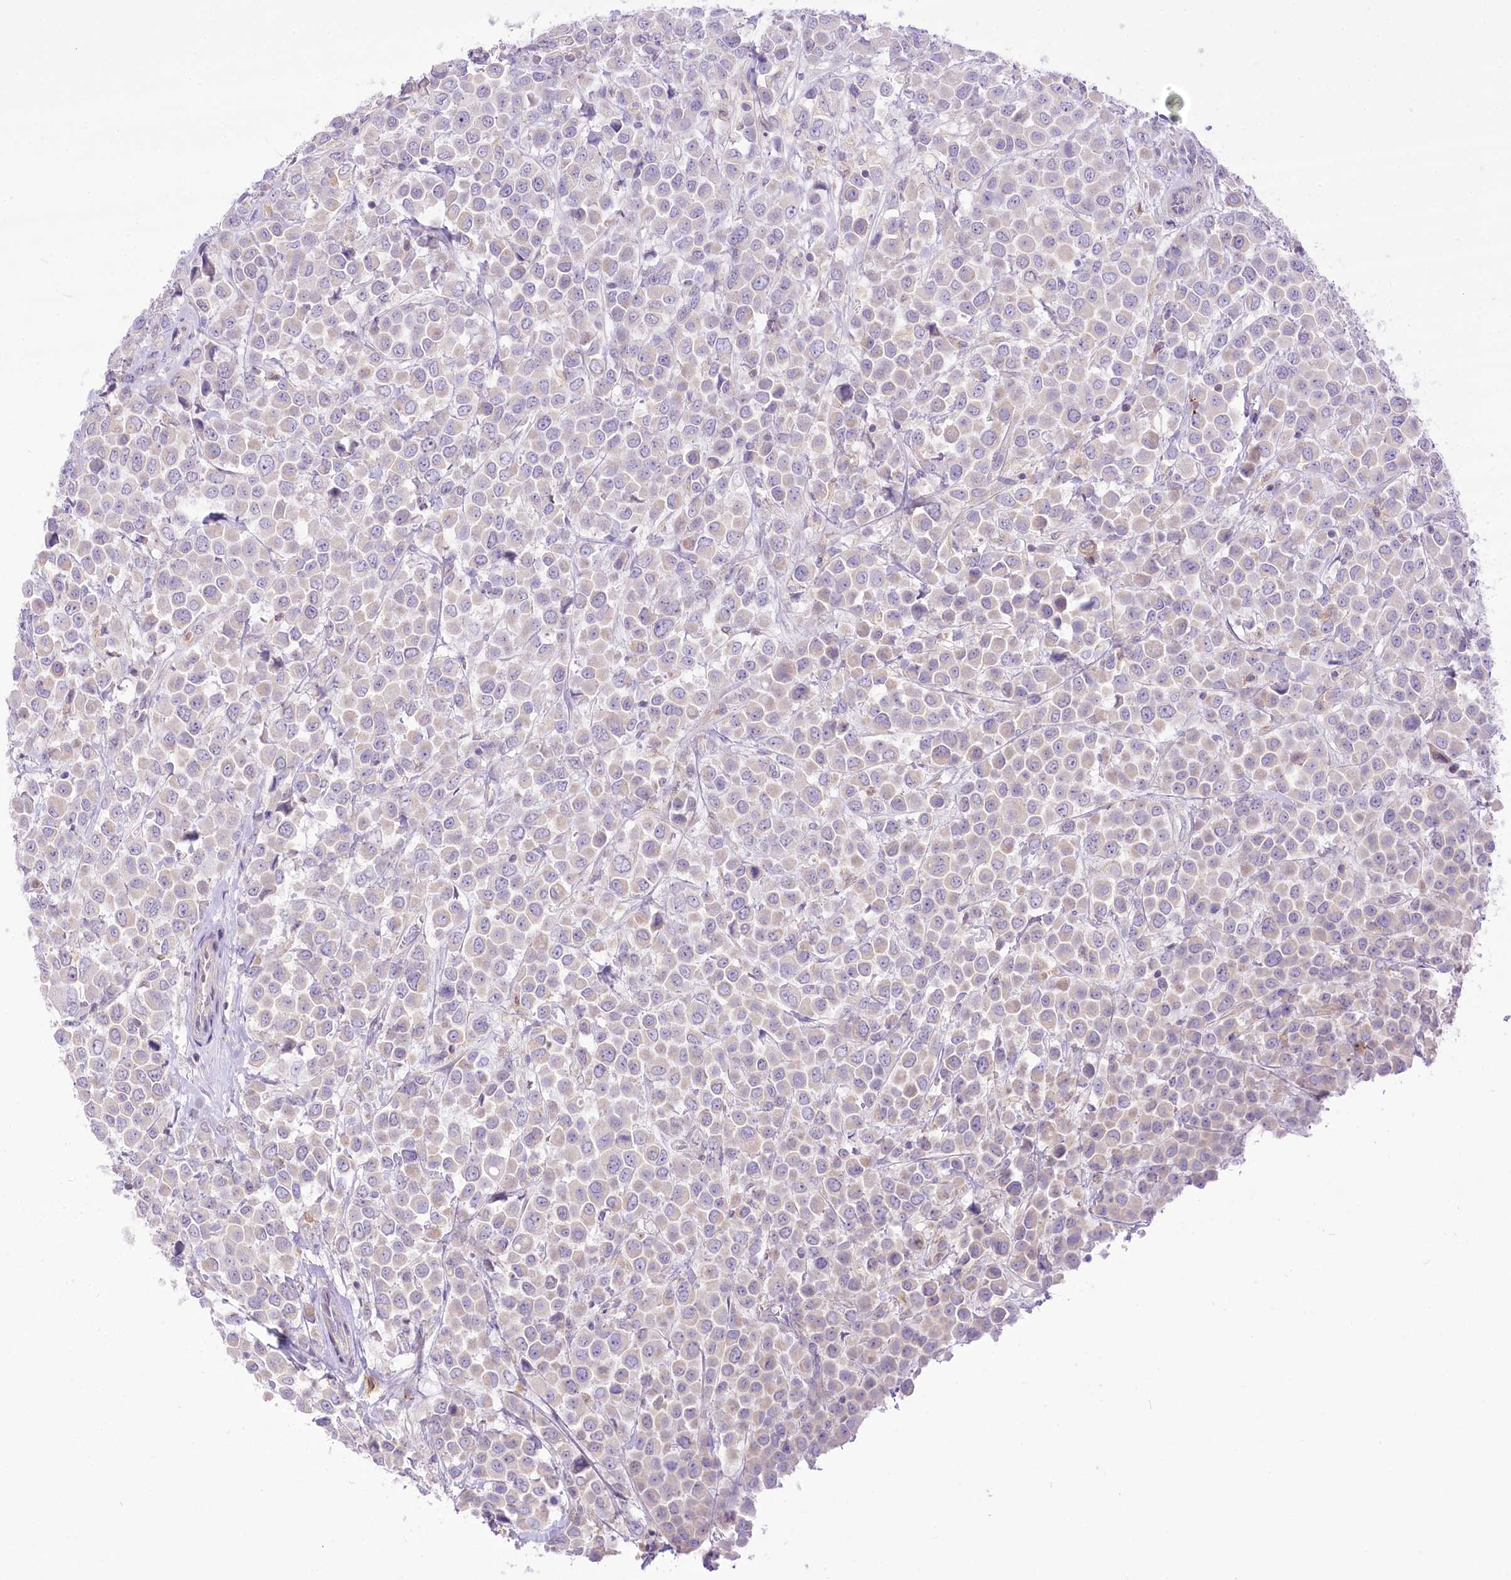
{"staining": {"intensity": "negative", "quantity": "none", "location": "none"}, "tissue": "breast cancer", "cell_type": "Tumor cells", "image_type": "cancer", "snomed": [{"axis": "morphology", "description": "Duct carcinoma"}, {"axis": "topography", "description": "Breast"}], "caption": "A photomicrograph of breast intraductal carcinoma stained for a protein exhibits no brown staining in tumor cells.", "gene": "HELT", "patient": {"sex": "female", "age": 61}}